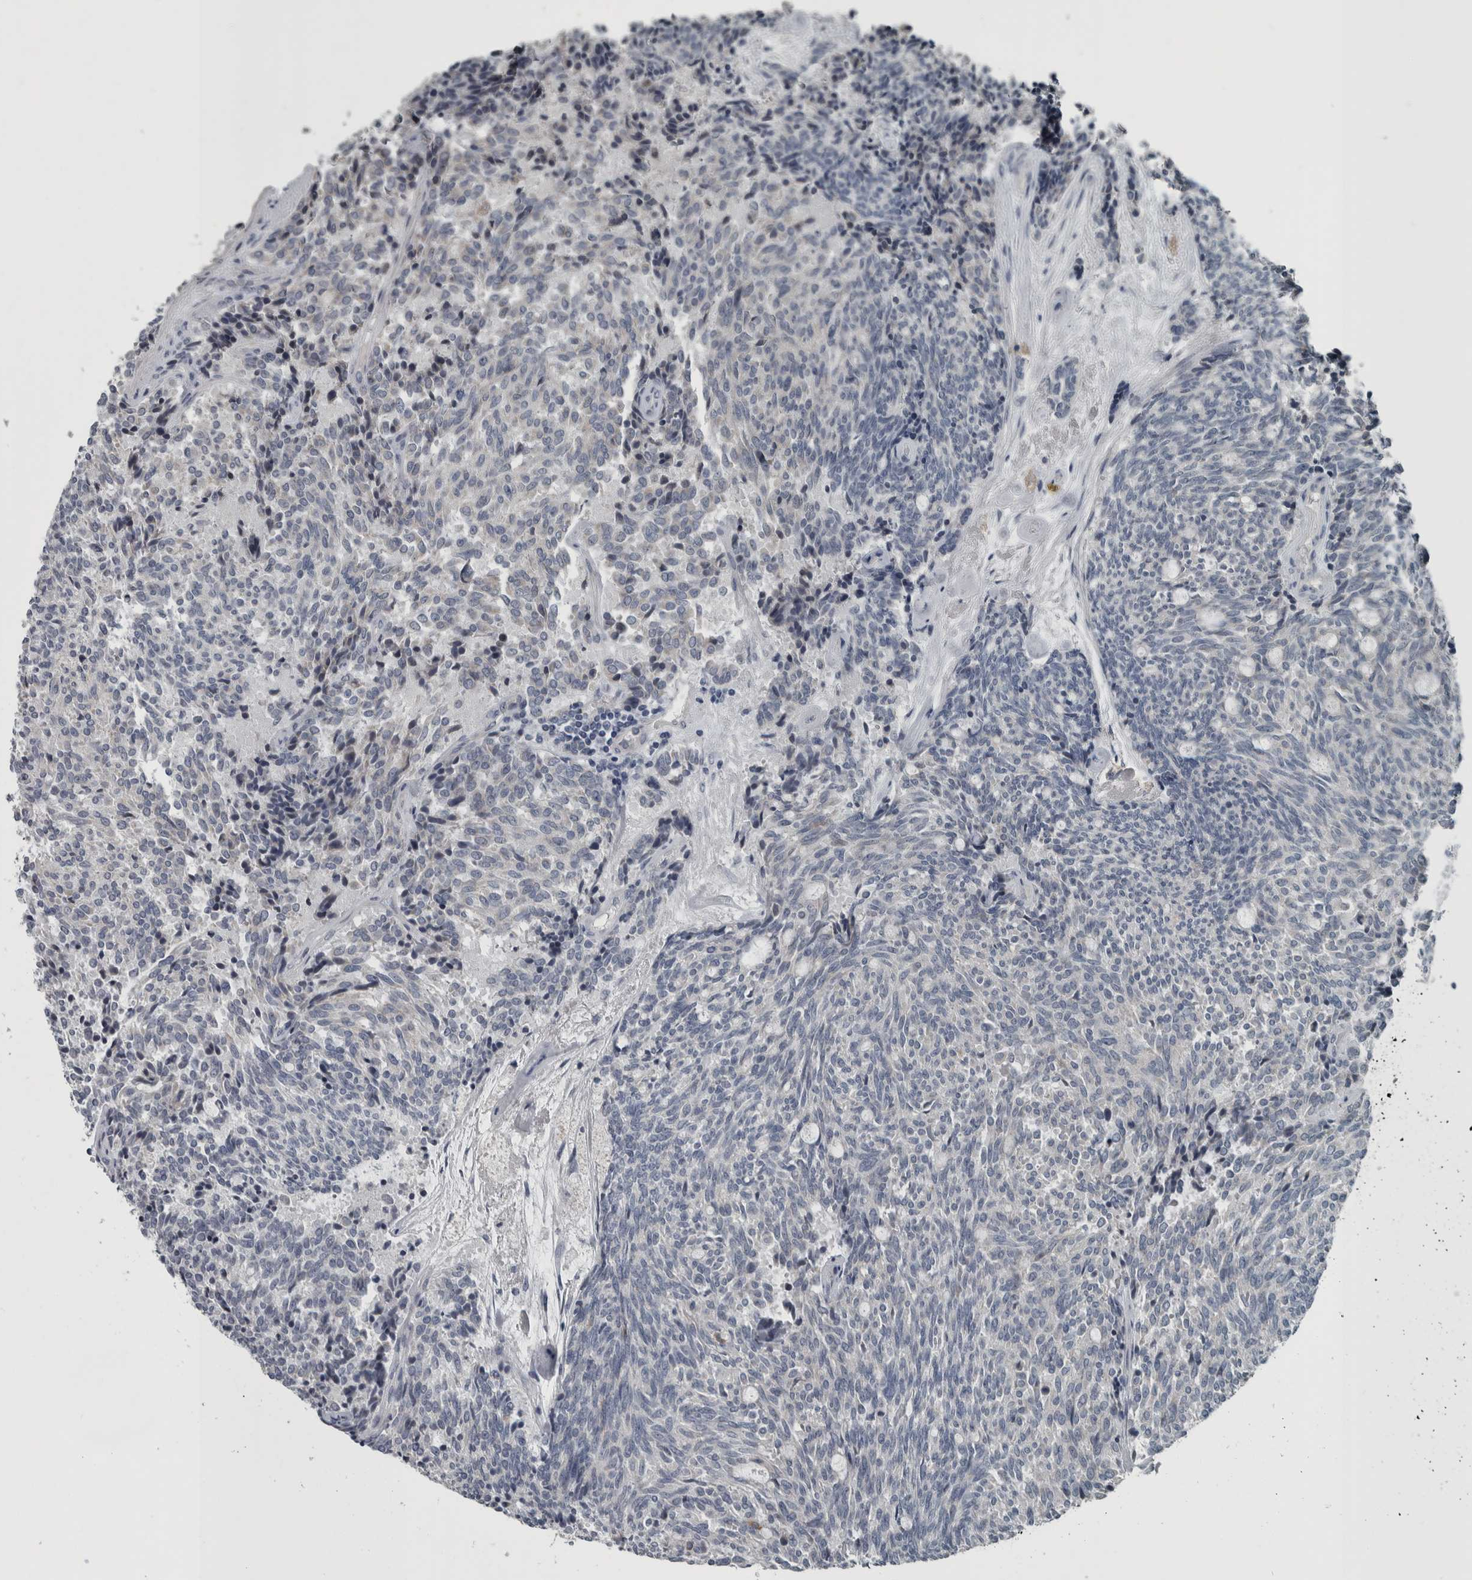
{"staining": {"intensity": "negative", "quantity": "none", "location": "none"}, "tissue": "carcinoid", "cell_type": "Tumor cells", "image_type": "cancer", "snomed": [{"axis": "morphology", "description": "Carcinoid, malignant, NOS"}, {"axis": "topography", "description": "Pancreas"}], "caption": "A high-resolution photomicrograph shows immunohistochemistry staining of carcinoid, which exhibits no significant staining in tumor cells.", "gene": "KRT20", "patient": {"sex": "female", "age": 54}}